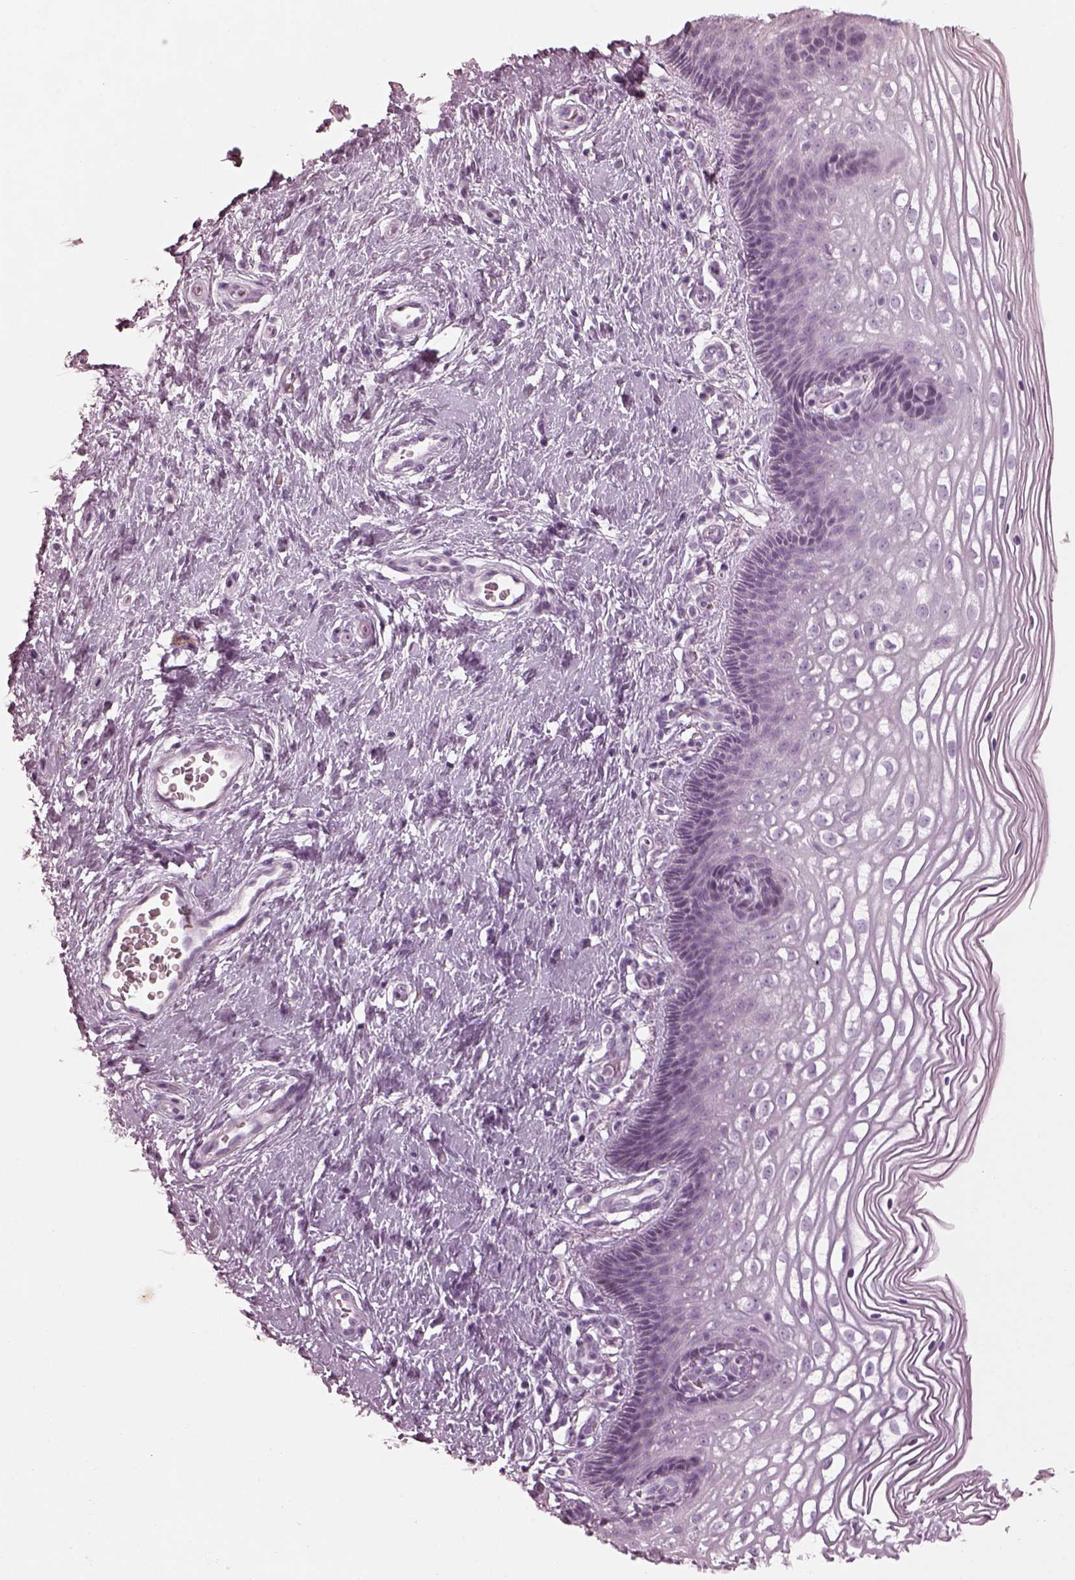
{"staining": {"intensity": "negative", "quantity": "none", "location": "none"}, "tissue": "cervix", "cell_type": "Glandular cells", "image_type": "normal", "snomed": [{"axis": "morphology", "description": "Normal tissue, NOS"}, {"axis": "topography", "description": "Cervix"}], "caption": "DAB (3,3'-diaminobenzidine) immunohistochemical staining of unremarkable human cervix demonstrates no significant positivity in glandular cells. The staining was performed using DAB to visualize the protein expression in brown, while the nuclei were stained in blue with hematoxylin (Magnification: 20x).", "gene": "ENSG00000289258", "patient": {"sex": "female", "age": 34}}